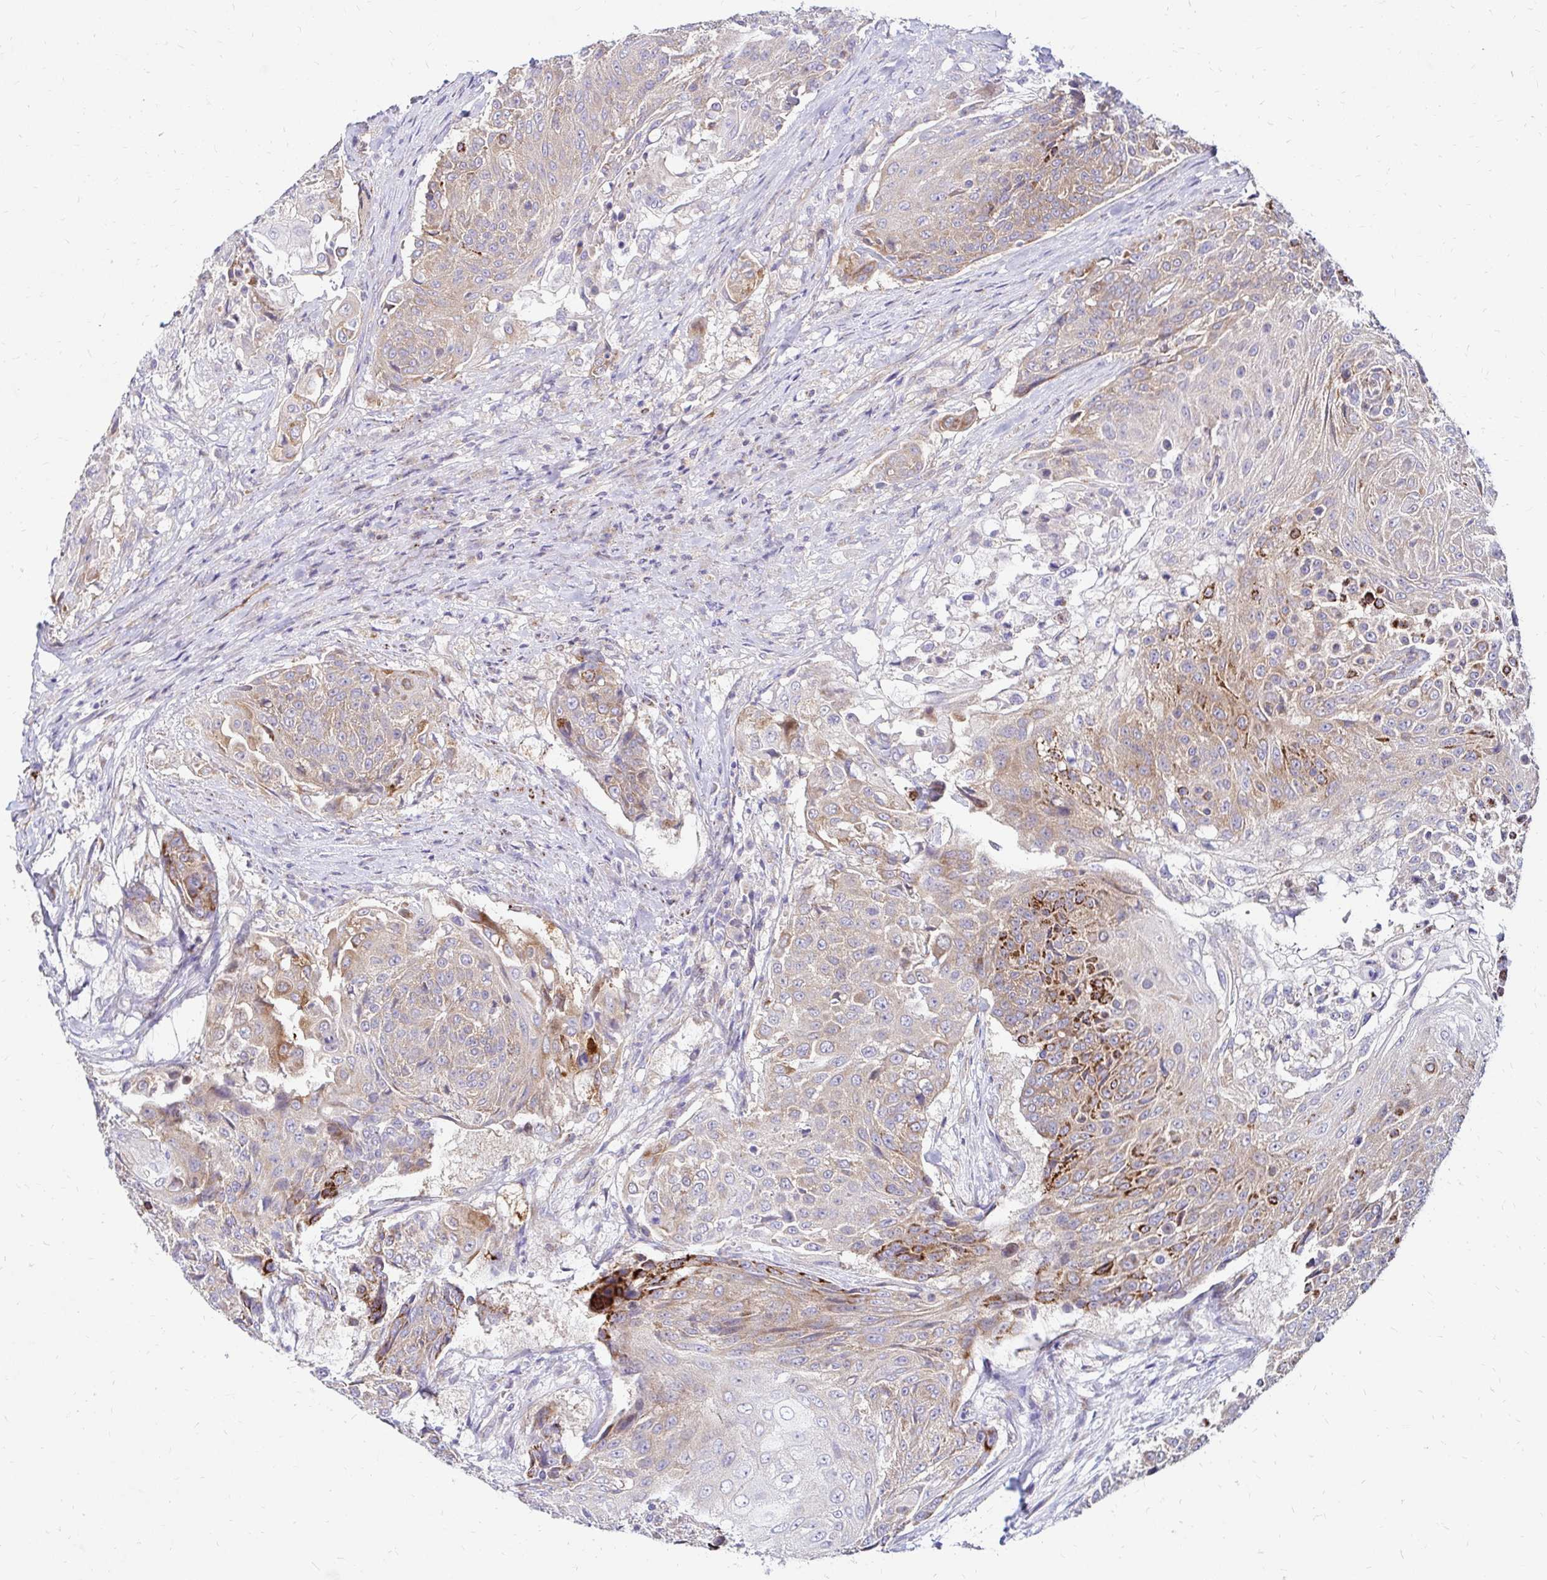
{"staining": {"intensity": "weak", "quantity": "25%-75%", "location": "cytoplasmic/membranous"}, "tissue": "urothelial cancer", "cell_type": "Tumor cells", "image_type": "cancer", "snomed": [{"axis": "morphology", "description": "Urothelial carcinoma, High grade"}, {"axis": "topography", "description": "Urinary bladder"}], "caption": "Urothelial cancer stained with a brown dye demonstrates weak cytoplasmic/membranous positive expression in about 25%-75% of tumor cells.", "gene": "IDUA", "patient": {"sex": "female", "age": 63}}